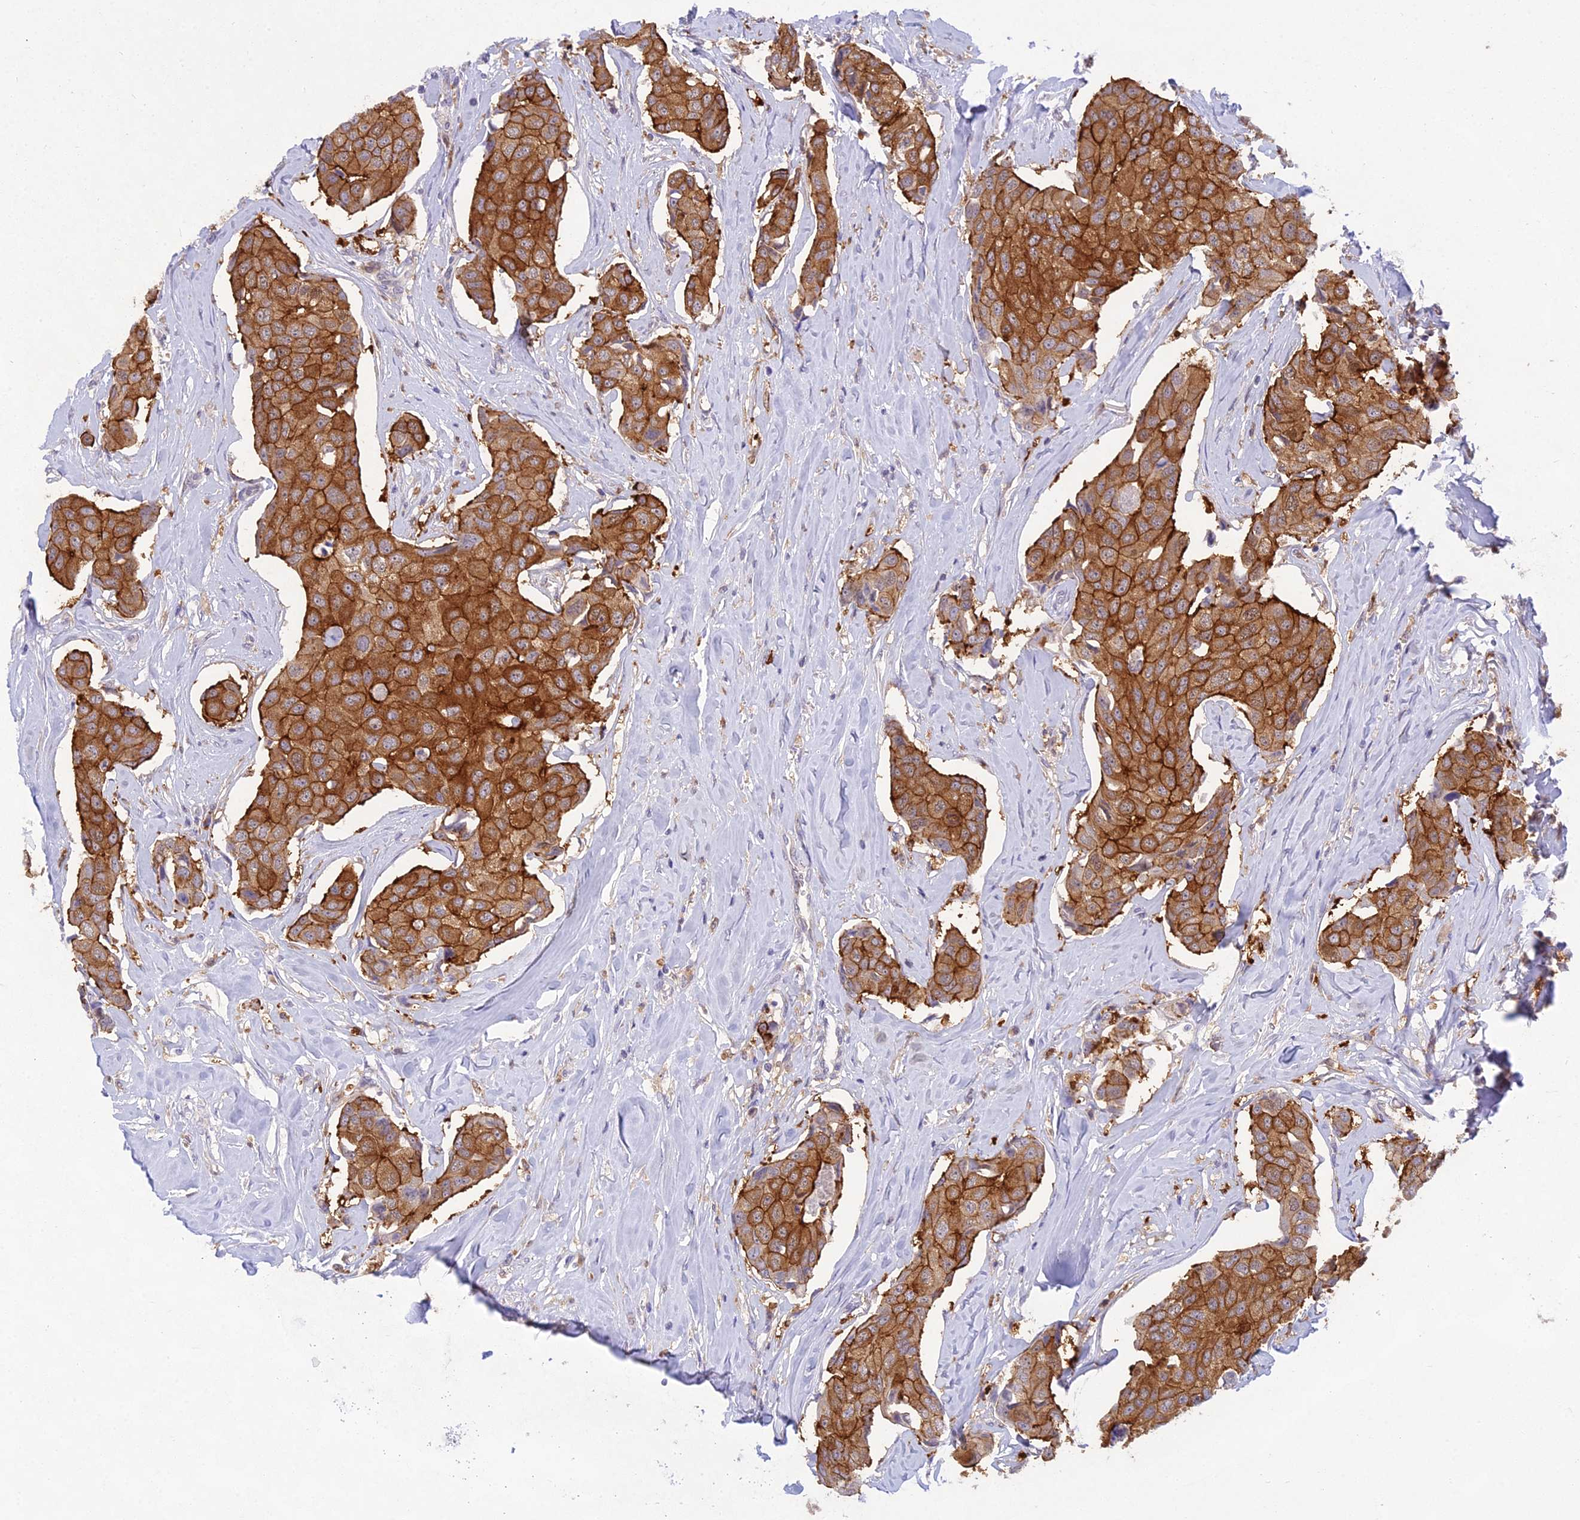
{"staining": {"intensity": "strong", "quantity": ">75%", "location": "cytoplasmic/membranous"}, "tissue": "breast cancer", "cell_type": "Tumor cells", "image_type": "cancer", "snomed": [{"axis": "morphology", "description": "Duct carcinoma"}, {"axis": "topography", "description": "Breast"}], "caption": "The photomicrograph displays a brown stain indicating the presence of a protein in the cytoplasmic/membranous of tumor cells in breast infiltrating ductal carcinoma.", "gene": "UBE2G1", "patient": {"sex": "female", "age": 80}}